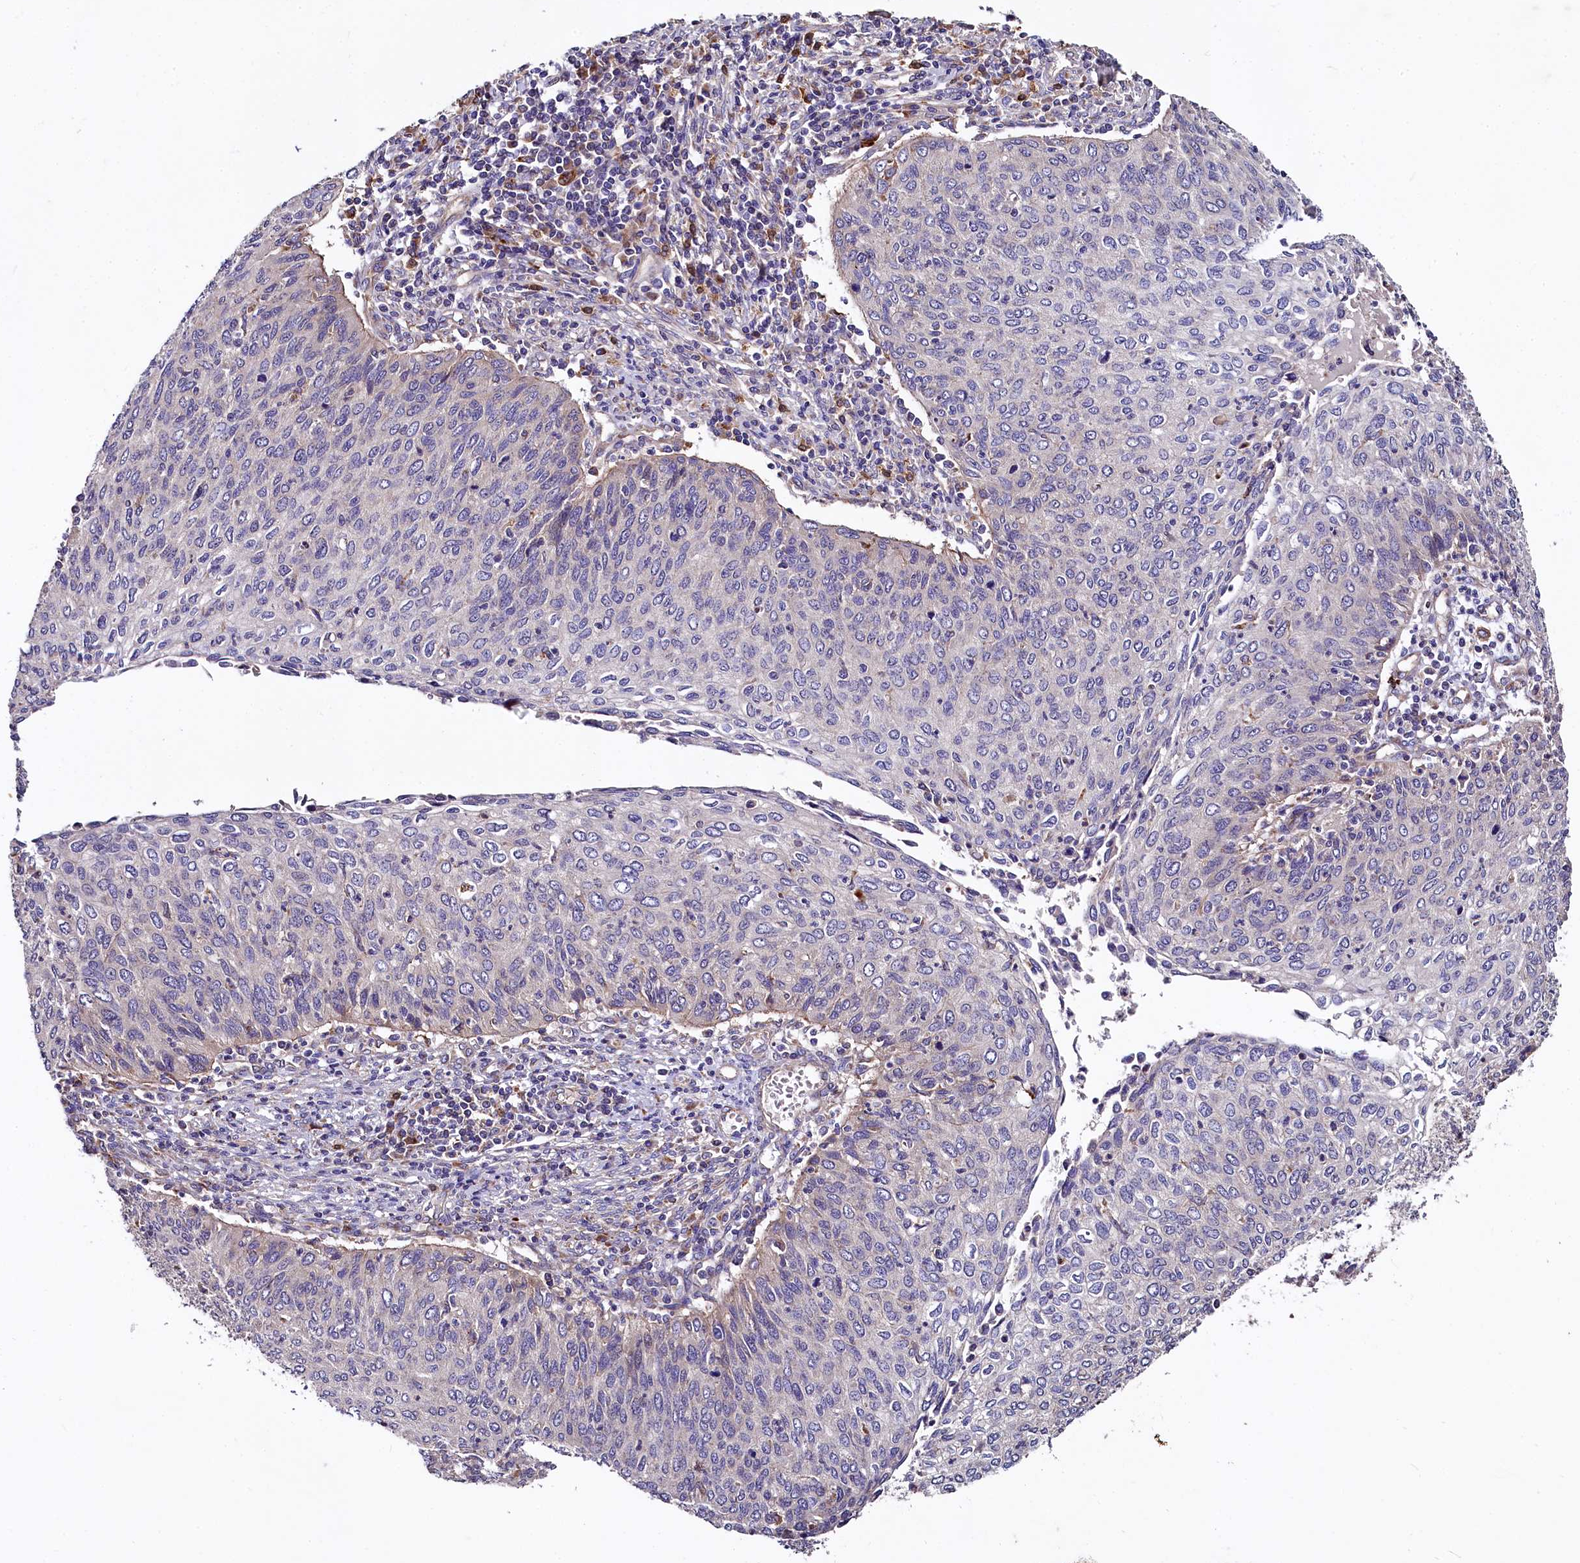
{"staining": {"intensity": "negative", "quantity": "none", "location": "none"}, "tissue": "cervical cancer", "cell_type": "Tumor cells", "image_type": "cancer", "snomed": [{"axis": "morphology", "description": "Squamous cell carcinoma, NOS"}, {"axis": "topography", "description": "Cervix"}], "caption": "Immunohistochemistry photomicrograph of neoplastic tissue: human cervical squamous cell carcinoma stained with DAB (3,3'-diaminobenzidine) reveals no significant protein staining in tumor cells.", "gene": "SPRYD3", "patient": {"sex": "female", "age": 38}}